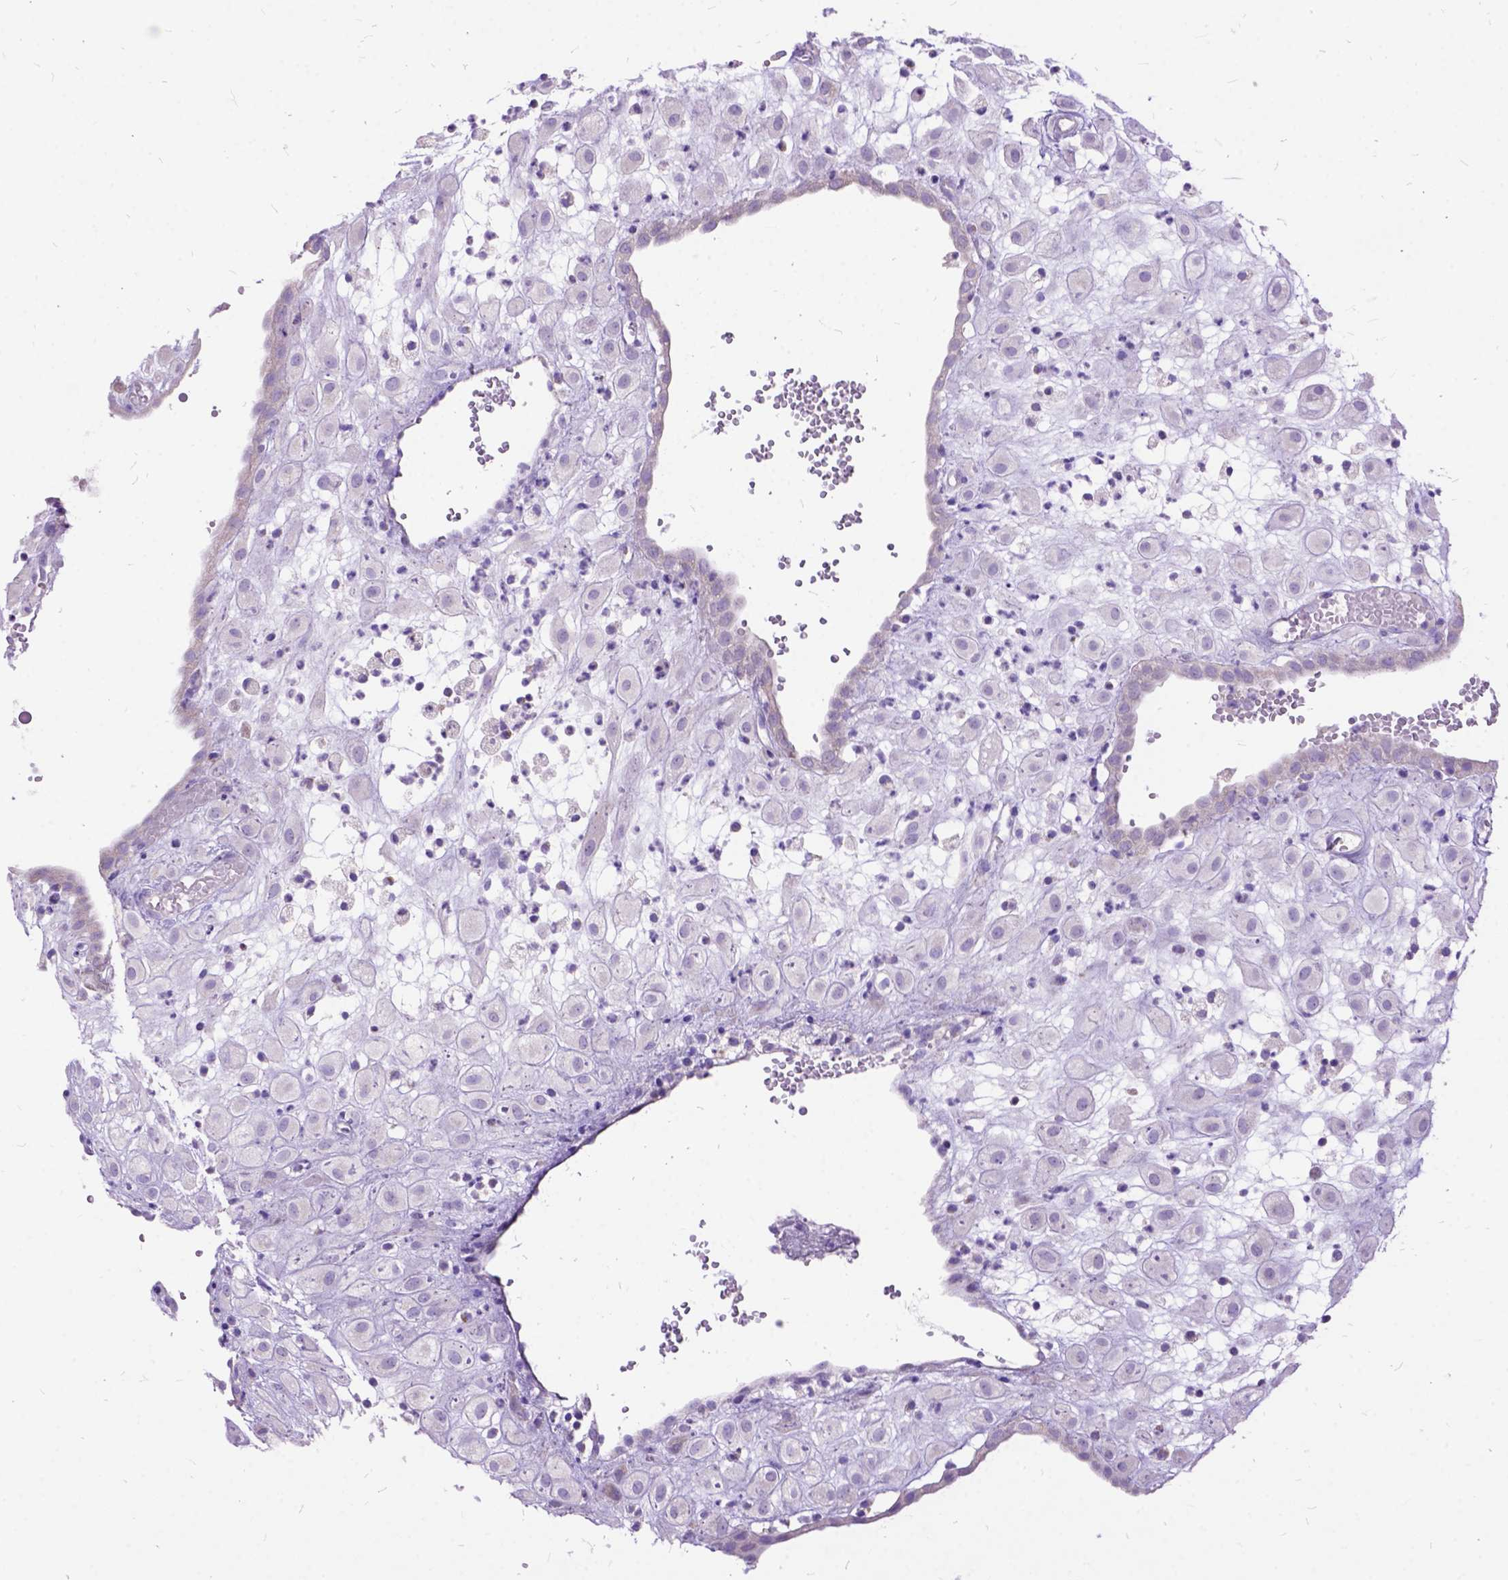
{"staining": {"intensity": "negative", "quantity": "none", "location": "none"}, "tissue": "placenta", "cell_type": "Decidual cells", "image_type": "normal", "snomed": [{"axis": "morphology", "description": "Normal tissue, NOS"}, {"axis": "topography", "description": "Placenta"}], "caption": "Human placenta stained for a protein using IHC demonstrates no expression in decidual cells.", "gene": "CTAG2", "patient": {"sex": "female", "age": 24}}